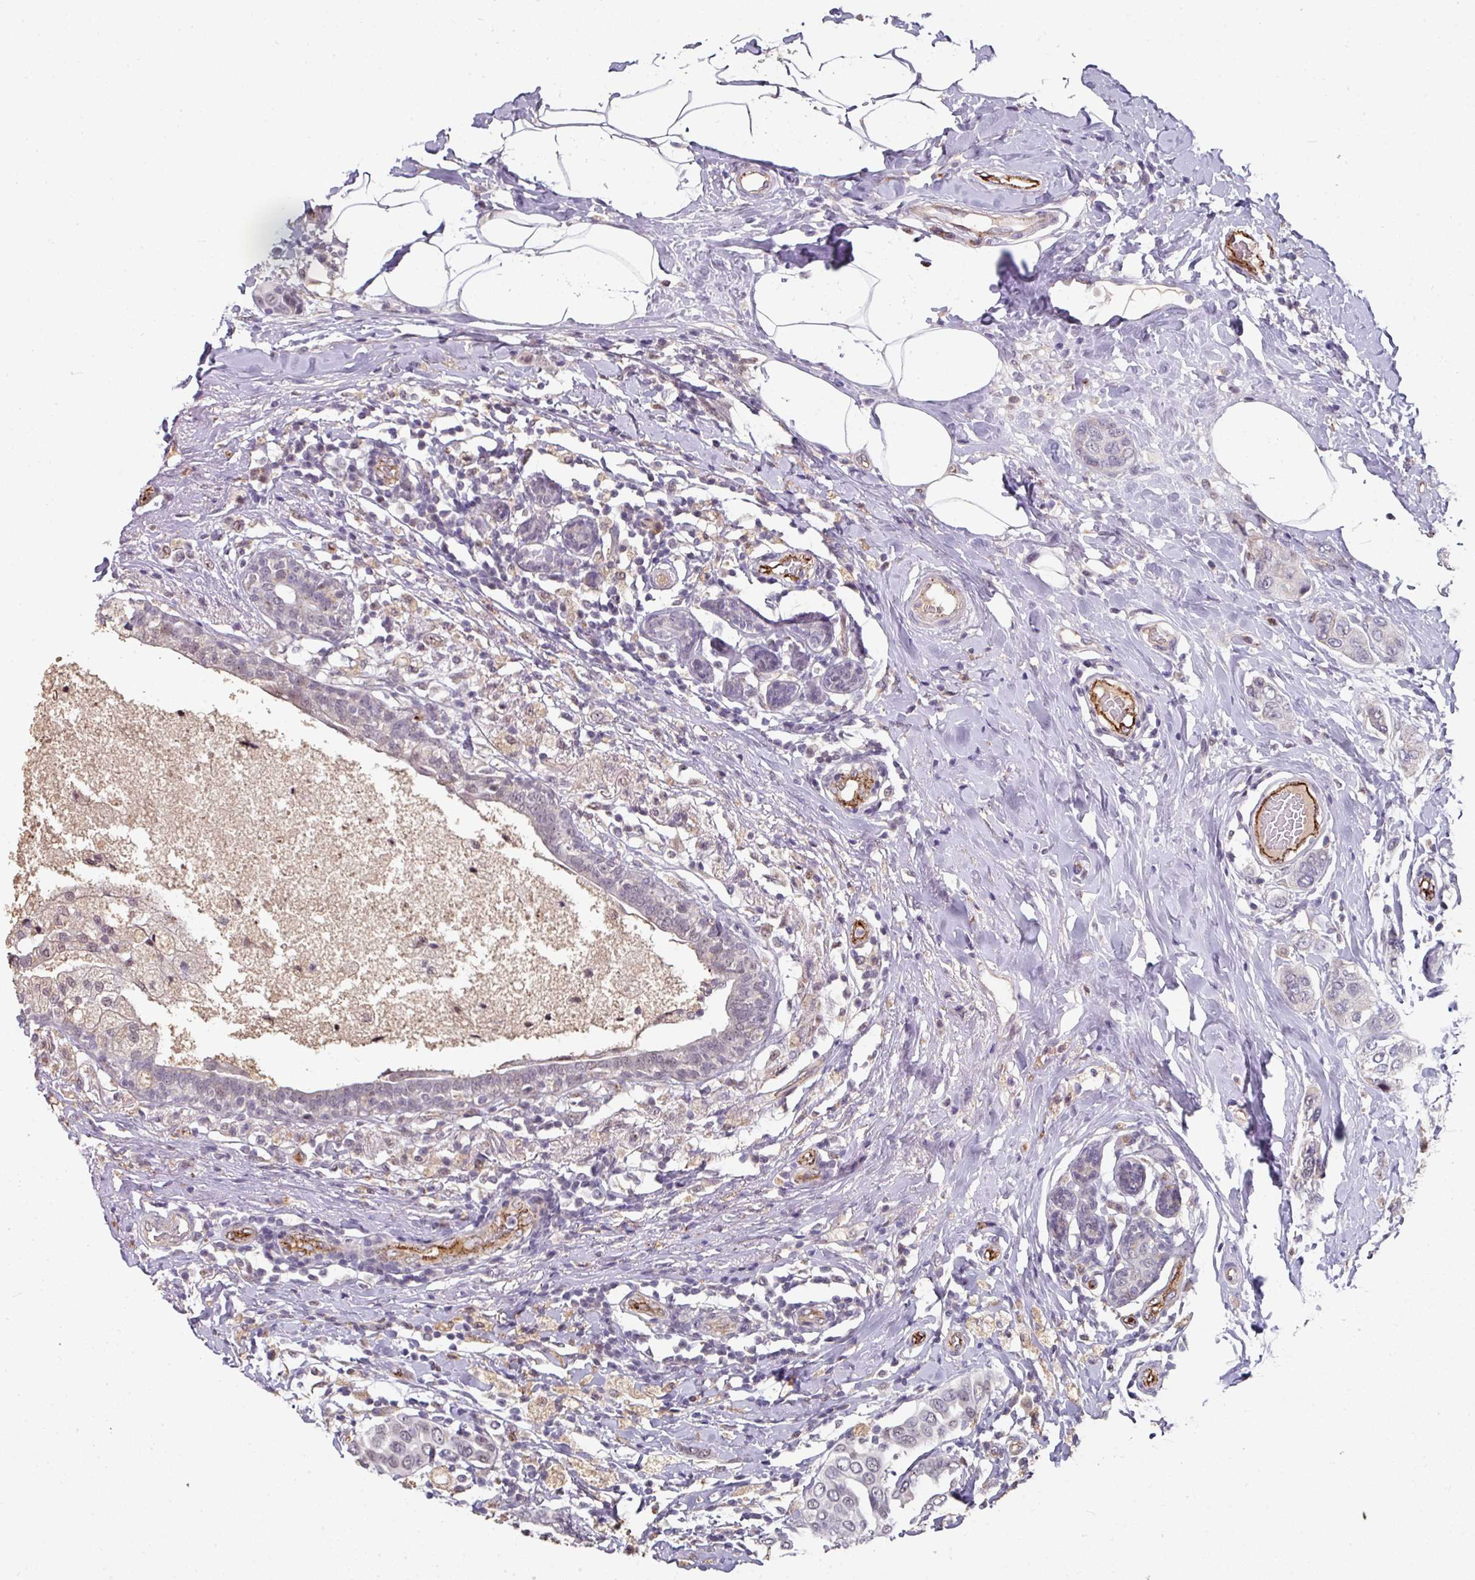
{"staining": {"intensity": "negative", "quantity": "none", "location": "none"}, "tissue": "breast cancer", "cell_type": "Tumor cells", "image_type": "cancer", "snomed": [{"axis": "morphology", "description": "Lobular carcinoma"}, {"axis": "topography", "description": "Breast"}], "caption": "This micrograph is of lobular carcinoma (breast) stained with immunohistochemistry (IHC) to label a protein in brown with the nuclei are counter-stained blue. There is no positivity in tumor cells. (Immunohistochemistry, brightfield microscopy, high magnification).", "gene": "SIDT2", "patient": {"sex": "female", "age": 51}}